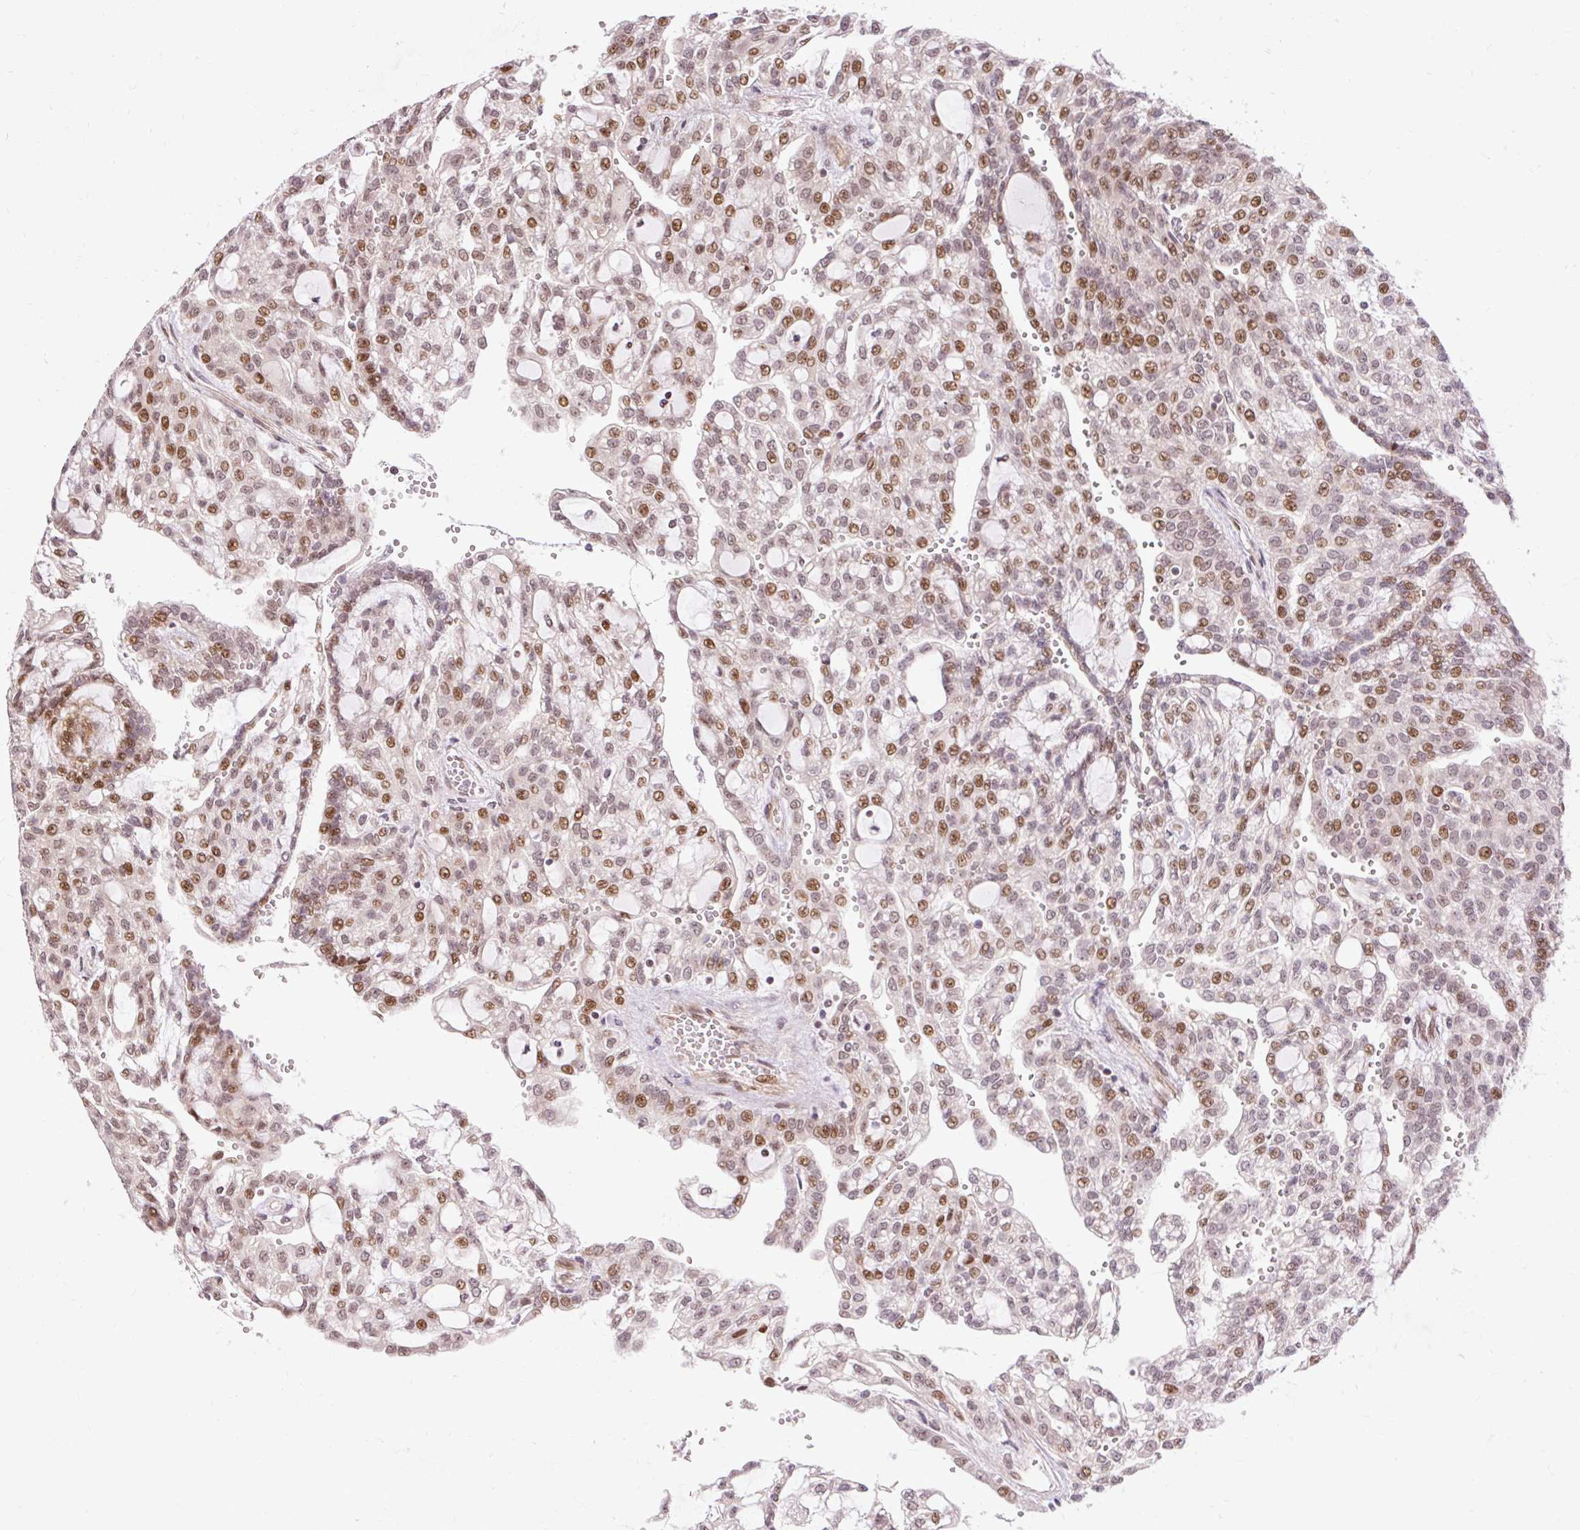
{"staining": {"intensity": "moderate", "quantity": "25%-75%", "location": "nuclear"}, "tissue": "renal cancer", "cell_type": "Tumor cells", "image_type": "cancer", "snomed": [{"axis": "morphology", "description": "Adenocarcinoma, NOS"}, {"axis": "topography", "description": "Kidney"}], "caption": "This is a histology image of IHC staining of adenocarcinoma (renal), which shows moderate staining in the nuclear of tumor cells.", "gene": "MECOM", "patient": {"sex": "male", "age": 63}}